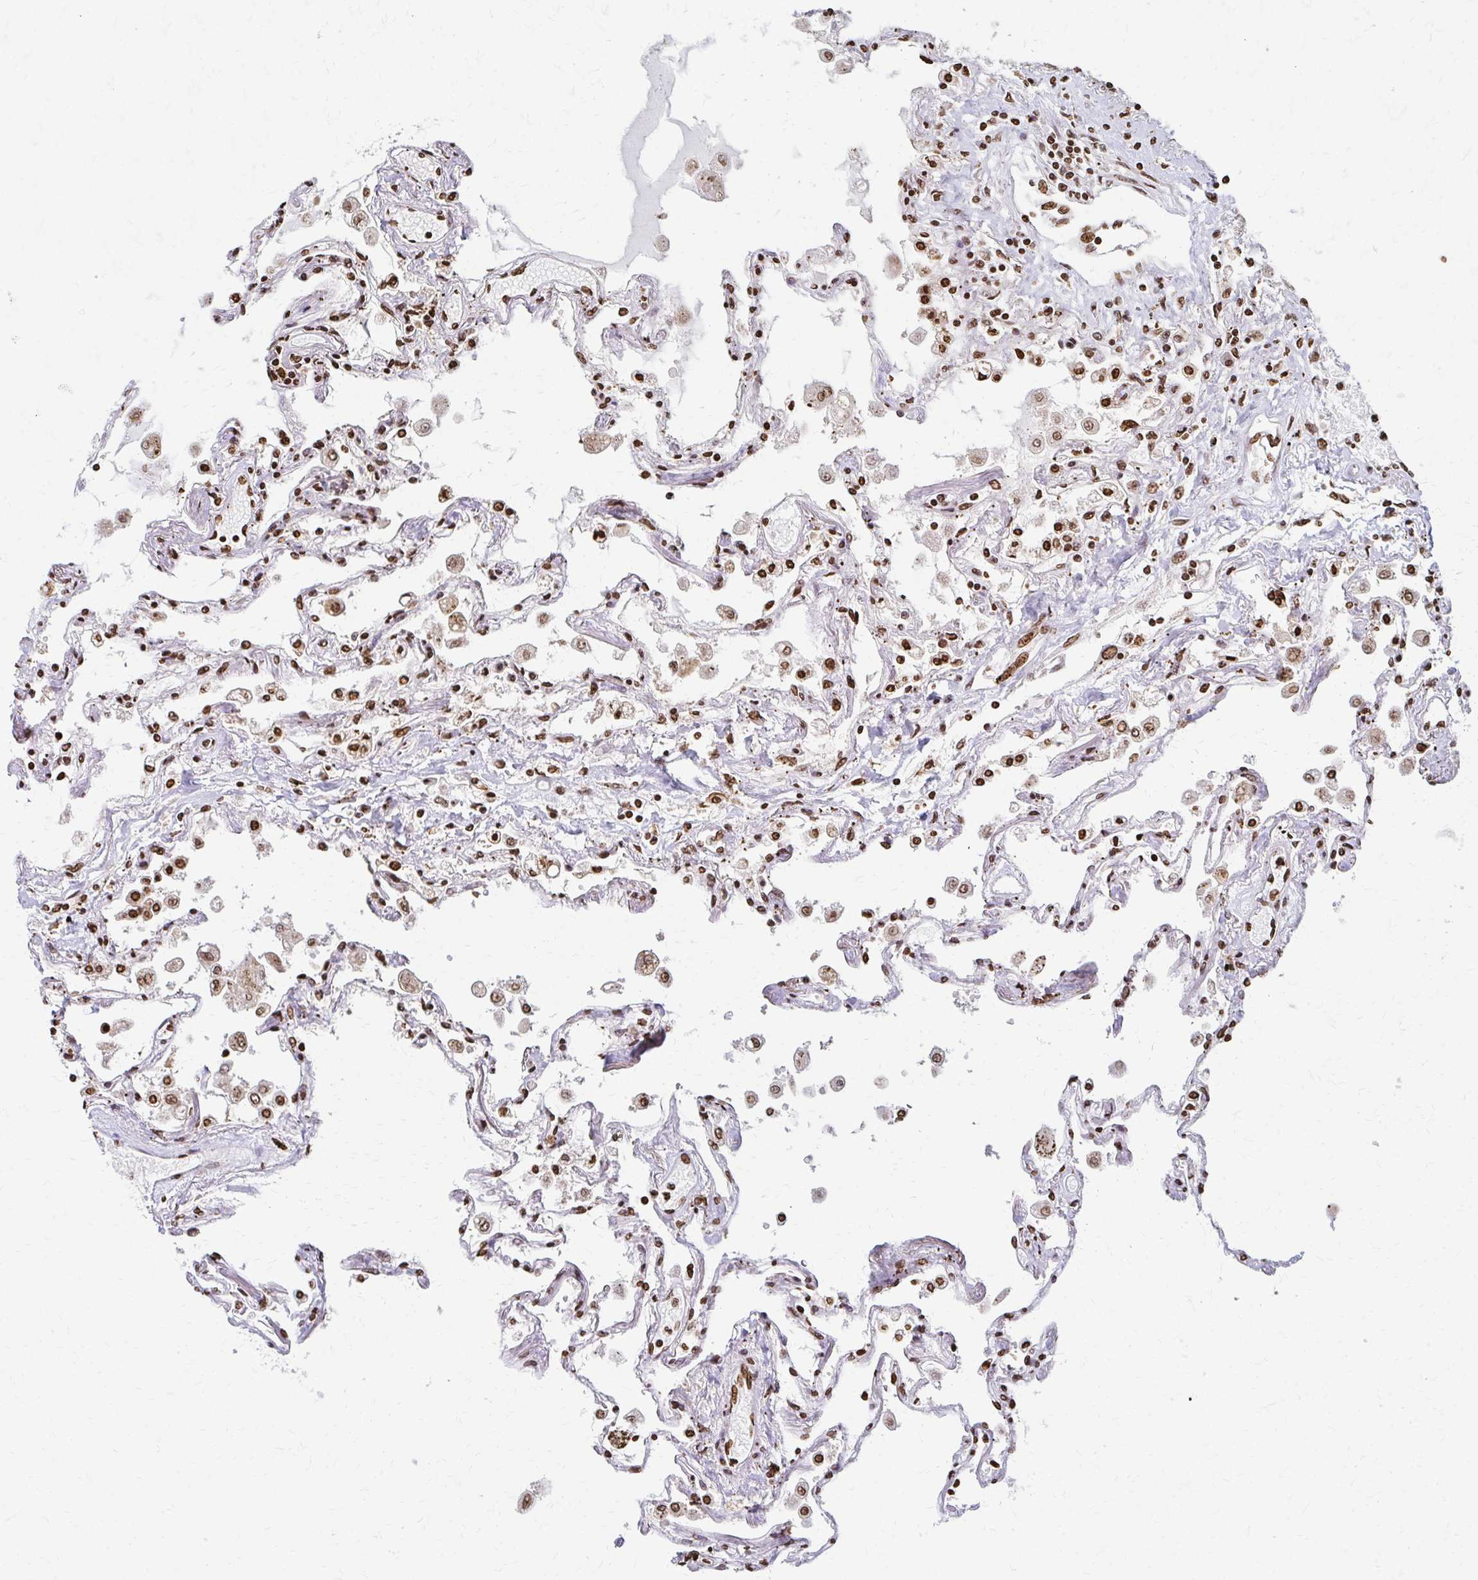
{"staining": {"intensity": "strong", "quantity": ">75%", "location": "nuclear"}, "tissue": "lung", "cell_type": "Alveolar cells", "image_type": "normal", "snomed": [{"axis": "morphology", "description": "Normal tissue, NOS"}, {"axis": "morphology", "description": "Adenocarcinoma, NOS"}, {"axis": "topography", "description": "Cartilage tissue"}, {"axis": "topography", "description": "Lung"}], "caption": "Alveolar cells display strong nuclear expression in approximately >75% of cells in benign lung. Using DAB (brown) and hematoxylin (blue) stains, captured at high magnification using brightfield microscopy.", "gene": "PSMD7", "patient": {"sex": "female", "age": 67}}